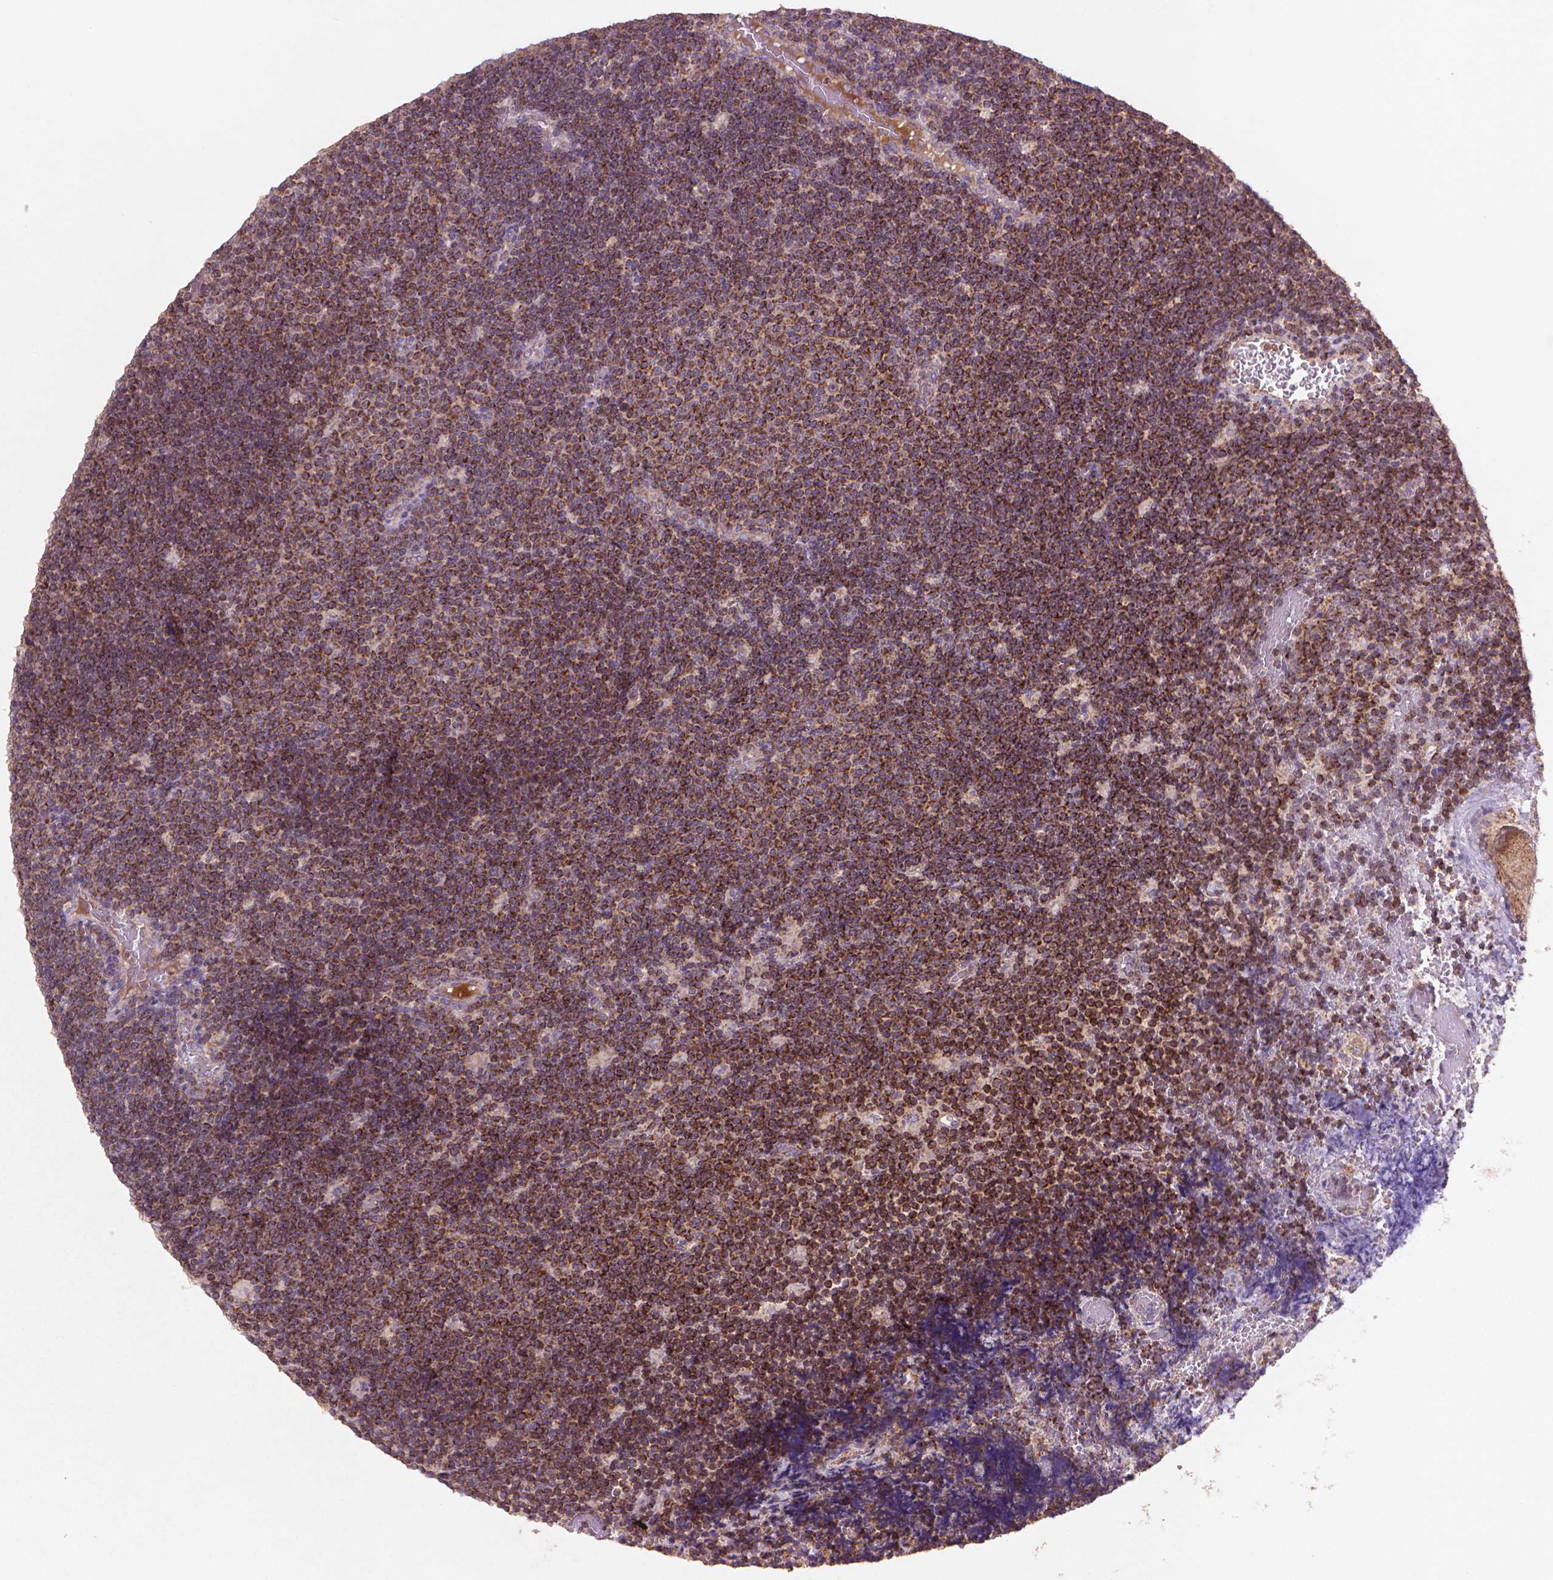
{"staining": {"intensity": "strong", "quantity": ">75%", "location": "cytoplasmic/membranous"}, "tissue": "lymphoma", "cell_type": "Tumor cells", "image_type": "cancer", "snomed": [{"axis": "morphology", "description": "Malignant lymphoma, non-Hodgkin's type, Low grade"}, {"axis": "topography", "description": "Brain"}], "caption": "High-power microscopy captured an IHC photomicrograph of lymphoma, revealing strong cytoplasmic/membranous expression in about >75% of tumor cells. Ihc stains the protein of interest in brown and the nuclei are stained blue.", "gene": "NLRX1", "patient": {"sex": "female", "age": 66}}